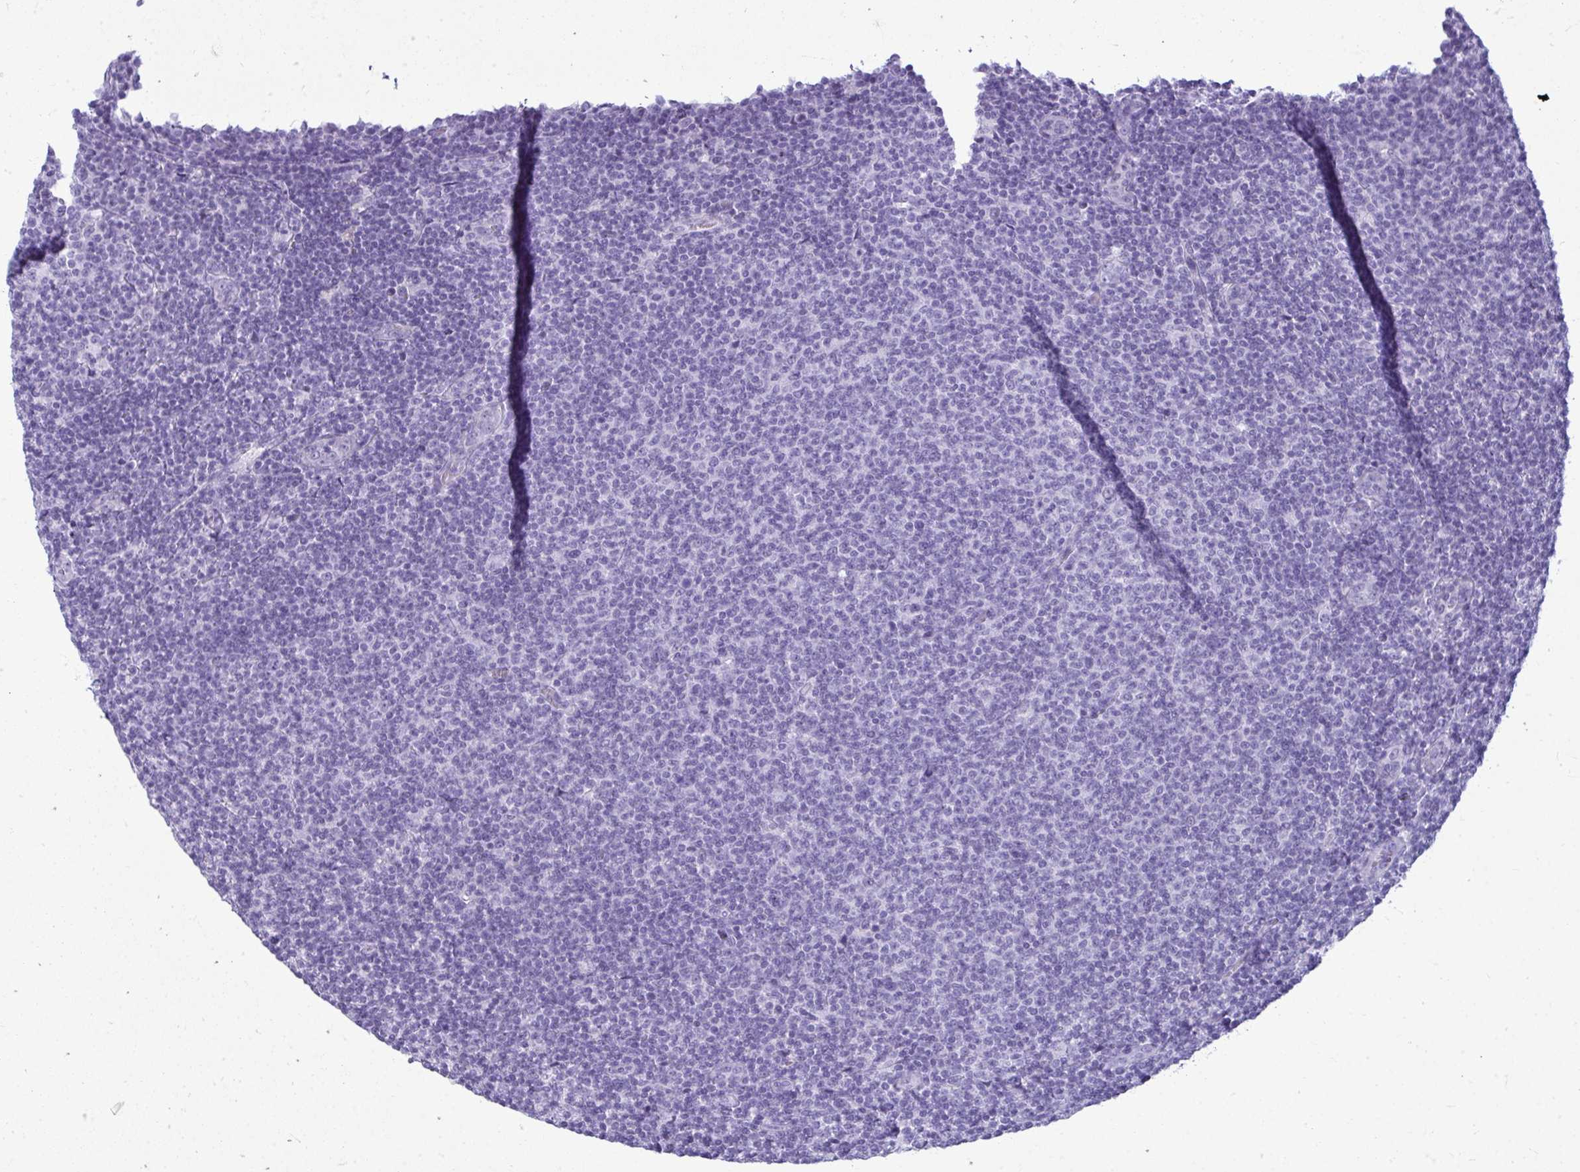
{"staining": {"intensity": "negative", "quantity": "none", "location": "none"}, "tissue": "lymphoma", "cell_type": "Tumor cells", "image_type": "cancer", "snomed": [{"axis": "morphology", "description": "Malignant lymphoma, non-Hodgkin's type, Low grade"}, {"axis": "topography", "description": "Lymph node"}], "caption": "Immunohistochemical staining of human lymphoma displays no significant staining in tumor cells.", "gene": "CLGN", "patient": {"sex": "male", "age": 66}}